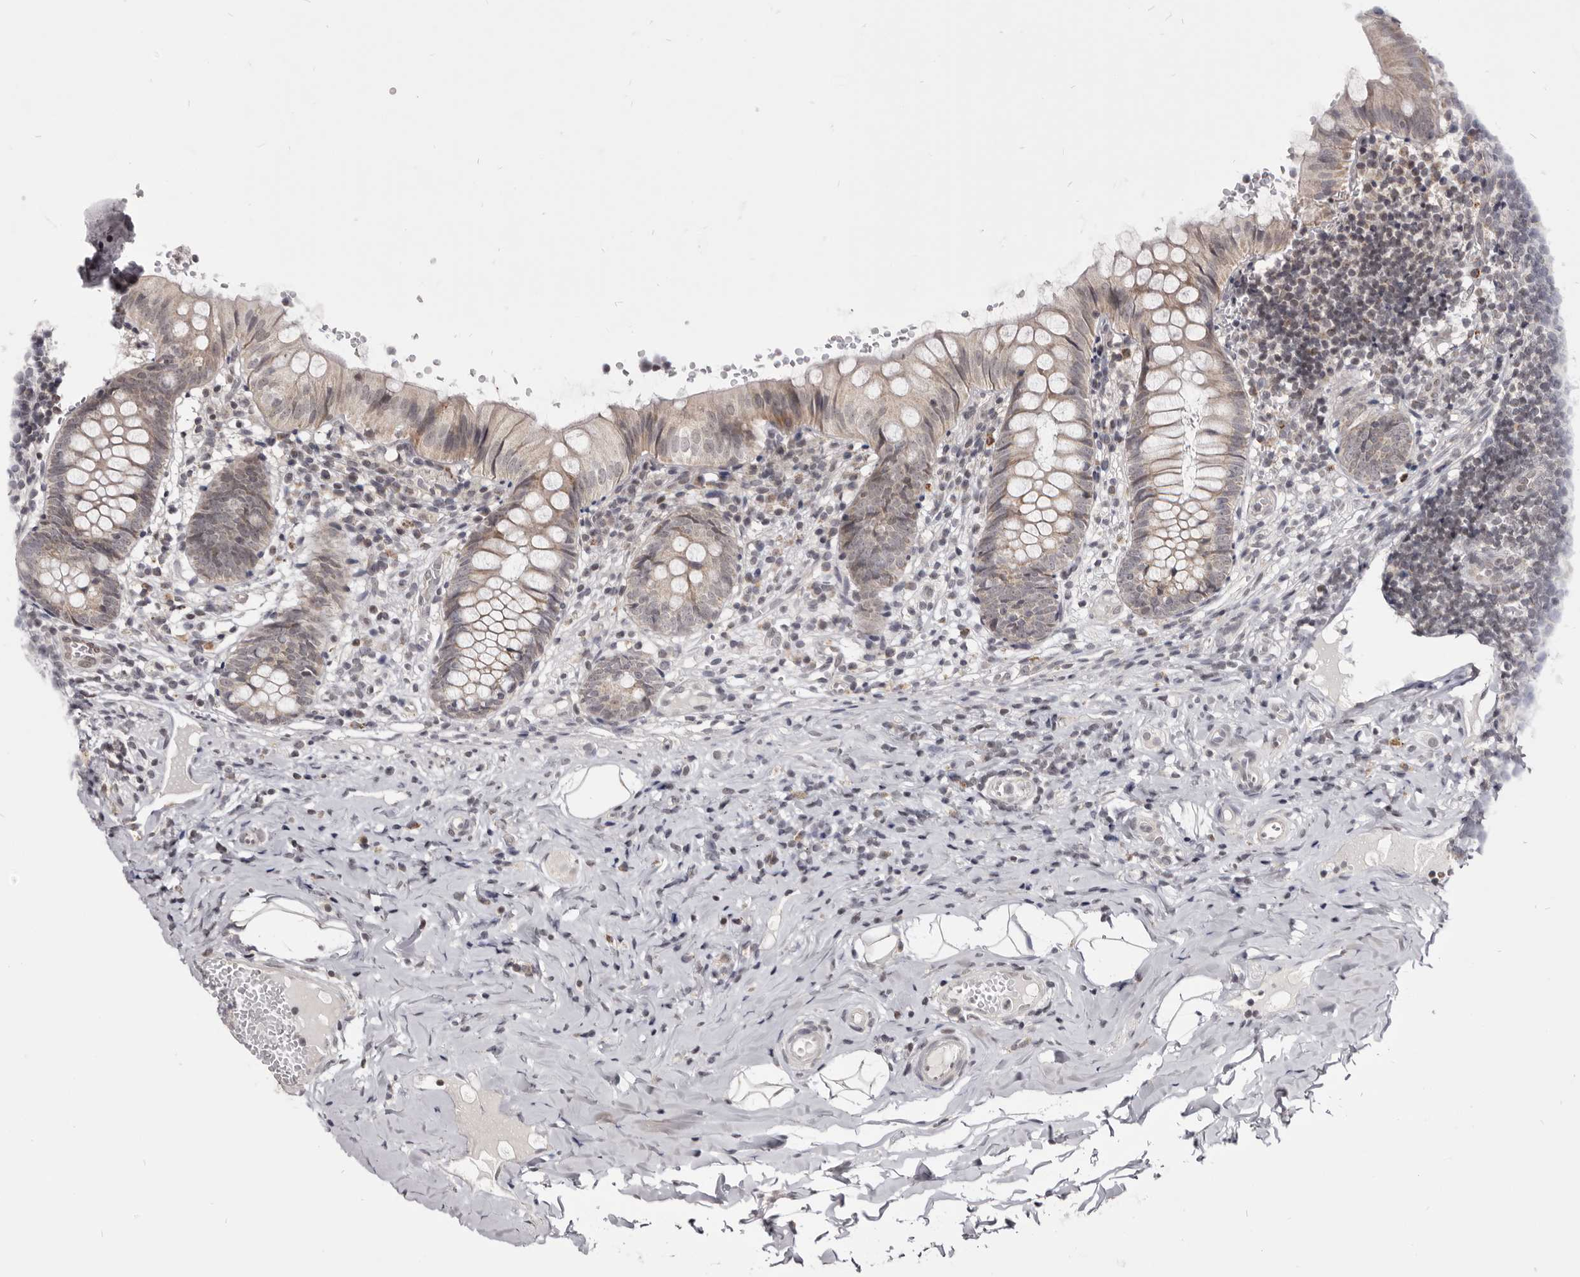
{"staining": {"intensity": "weak", "quantity": "25%-75%", "location": "cytoplasmic/membranous"}, "tissue": "appendix", "cell_type": "Glandular cells", "image_type": "normal", "snomed": [{"axis": "morphology", "description": "Normal tissue, NOS"}, {"axis": "topography", "description": "Appendix"}], "caption": "Benign appendix exhibits weak cytoplasmic/membranous positivity in about 25%-75% of glandular cells, visualized by immunohistochemistry.", "gene": "THUMPD1", "patient": {"sex": "male", "age": 8}}